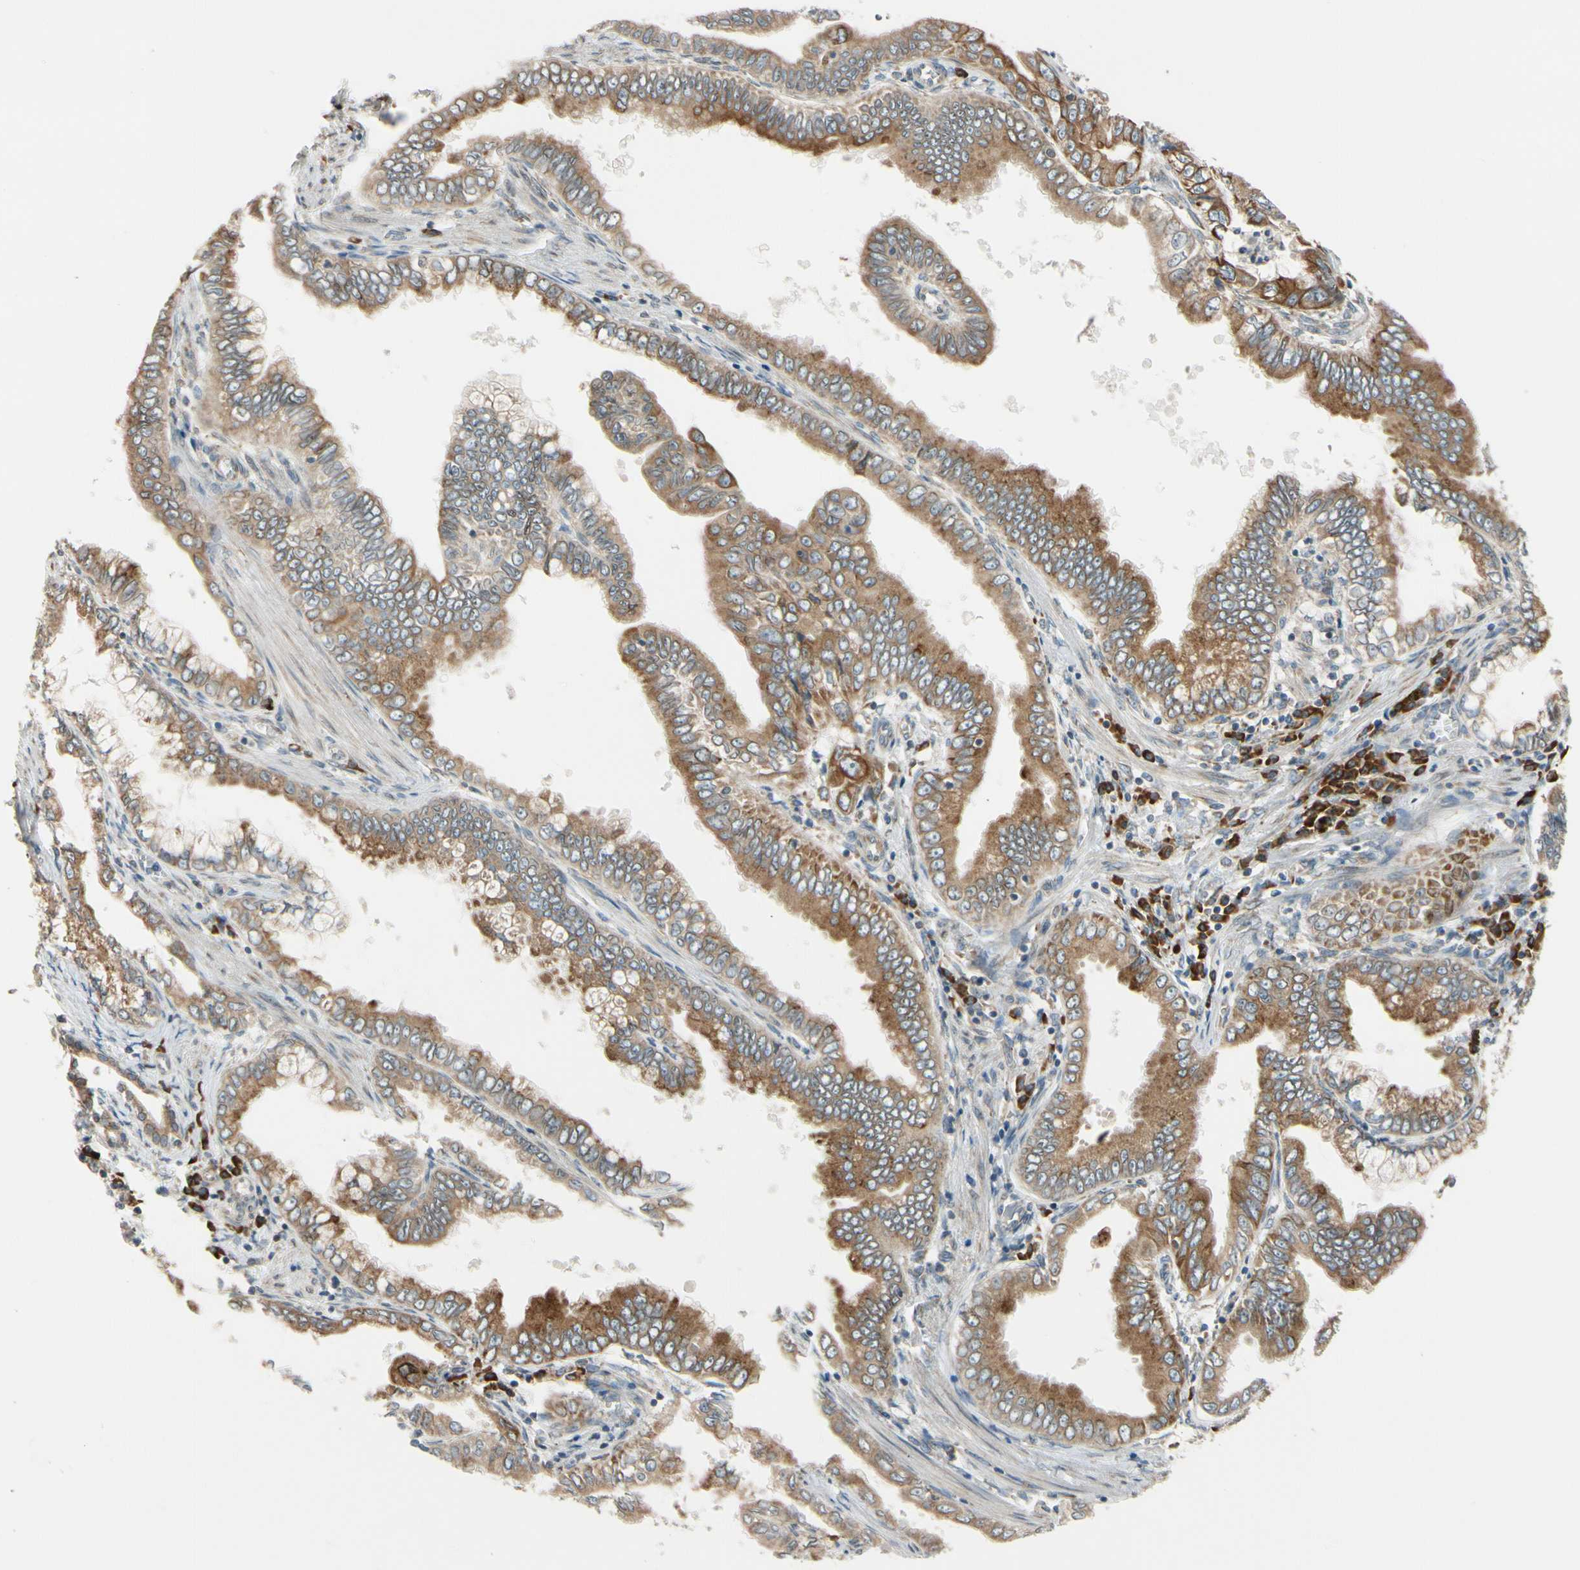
{"staining": {"intensity": "moderate", "quantity": ">75%", "location": "cytoplasmic/membranous"}, "tissue": "pancreatic cancer", "cell_type": "Tumor cells", "image_type": "cancer", "snomed": [{"axis": "morphology", "description": "Normal tissue, NOS"}, {"axis": "topography", "description": "Lymph node"}], "caption": "Moderate cytoplasmic/membranous protein staining is seen in about >75% of tumor cells in pancreatic cancer.", "gene": "RPN2", "patient": {"sex": "male", "age": 50}}